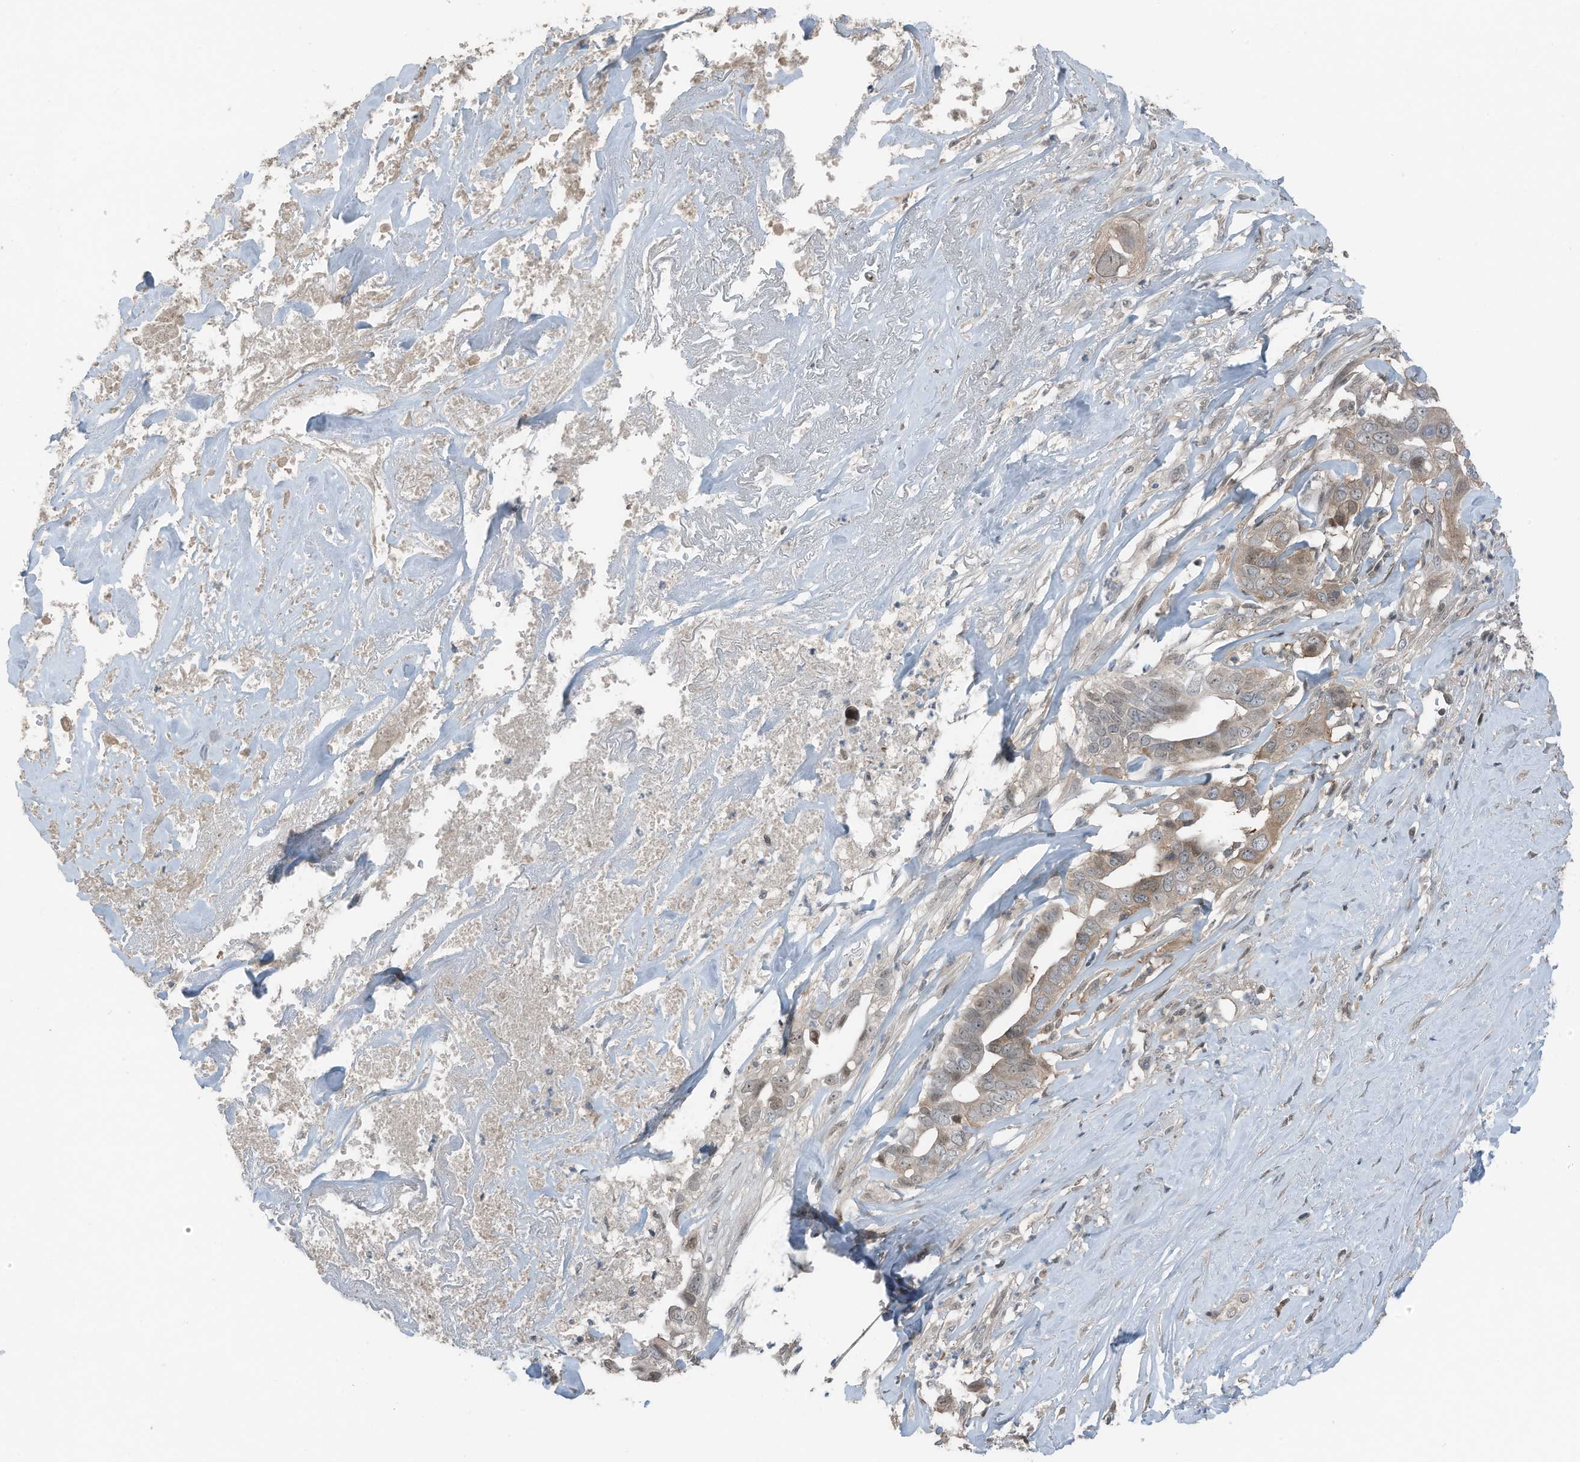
{"staining": {"intensity": "weak", "quantity": "25%-75%", "location": "cytoplasmic/membranous"}, "tissue": "liver cancer", "cell_type": "Tumor cells", "image_type": "cancer", "snomed": [{"axis": "morphology", "description": "Cholangiocarcinoma"}, {"axis": "topography", "description": "Liver"}], "caption": "This micrograph displays liver cancer stained with immunohistochemistry to label a protein in brown. The cytoplasmic/membranous of tumor cells show weak positivity for the protein. Nuclei are counter-stained blue.", "gene": "TXNDC9", "patient": {"sex": "female", "age": 79}}